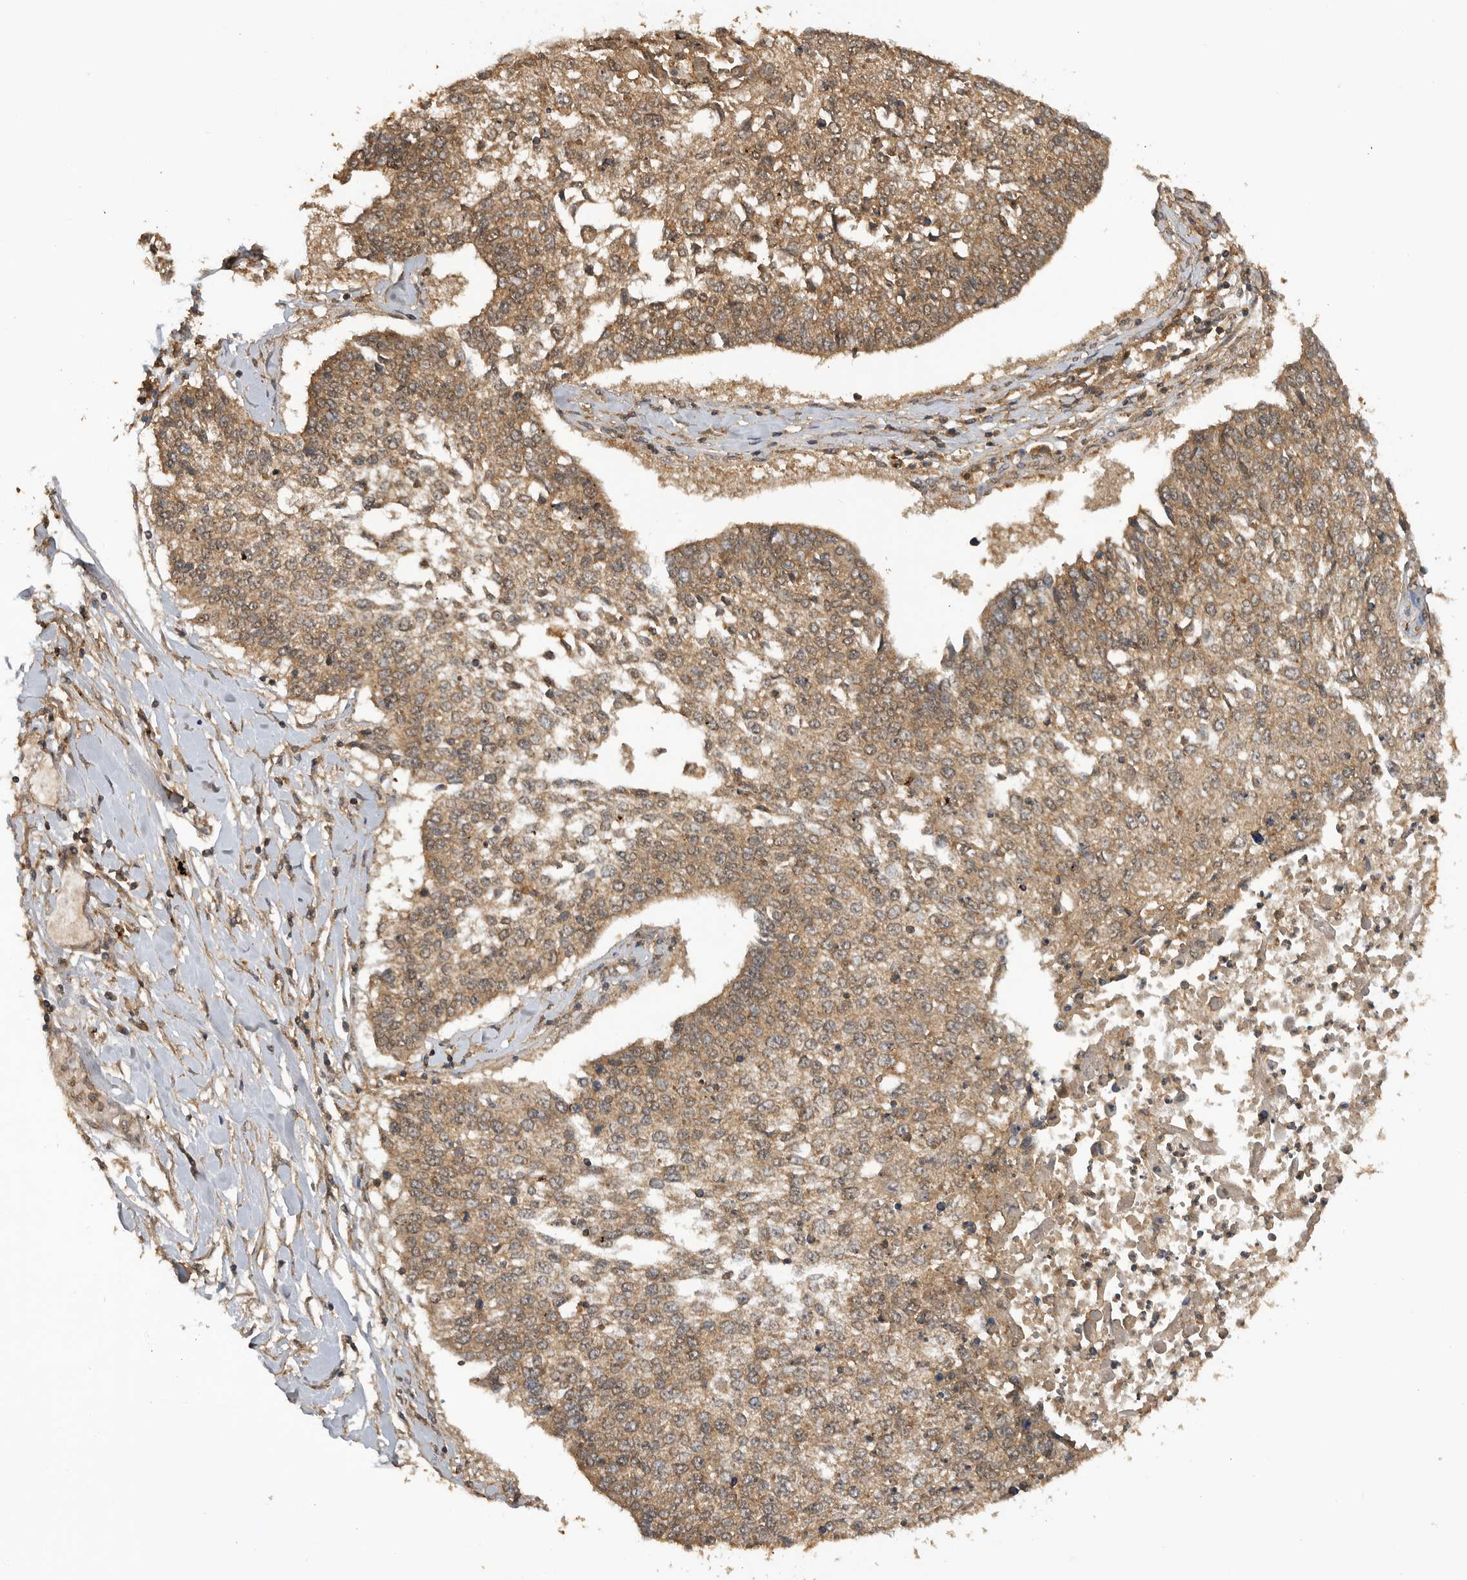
{"staining": {"intensity": "moderate", "quantity": ">75%", "location": "cytoplasmic/membranous"}, "tissue": "lung cancer", "cell_type": "Tumor cells", "image_type": "cancer", "snomed": [{"axis": "morphology", "description": "Normal tissue, NOS"}, {"axis": "morphology", "description": "Squamous cell carcinoma, NOS"}, {"axis": "topography", "description": "Cartilage tissue"}, {"axis": "topography", "description": "Bronchus"}, {"axis": "topography", "description": "Lung"}, {"axis": "topography", "description": "Peripheral nerve tissue"}], "caption": "Lung cancer was stained to show a protein in brown. There is medium levels of moderate cytoplasmic/membranous positivity in approximately >75% of tumor cells. (Stains: DAB (3,3'-diaminobenzidine) in brown, nuclei in blue, Microscopy: brightfield microscopy at high magnification).", "gene": "ICOSLG", "patient": {"sex": "female", "age": 49}}